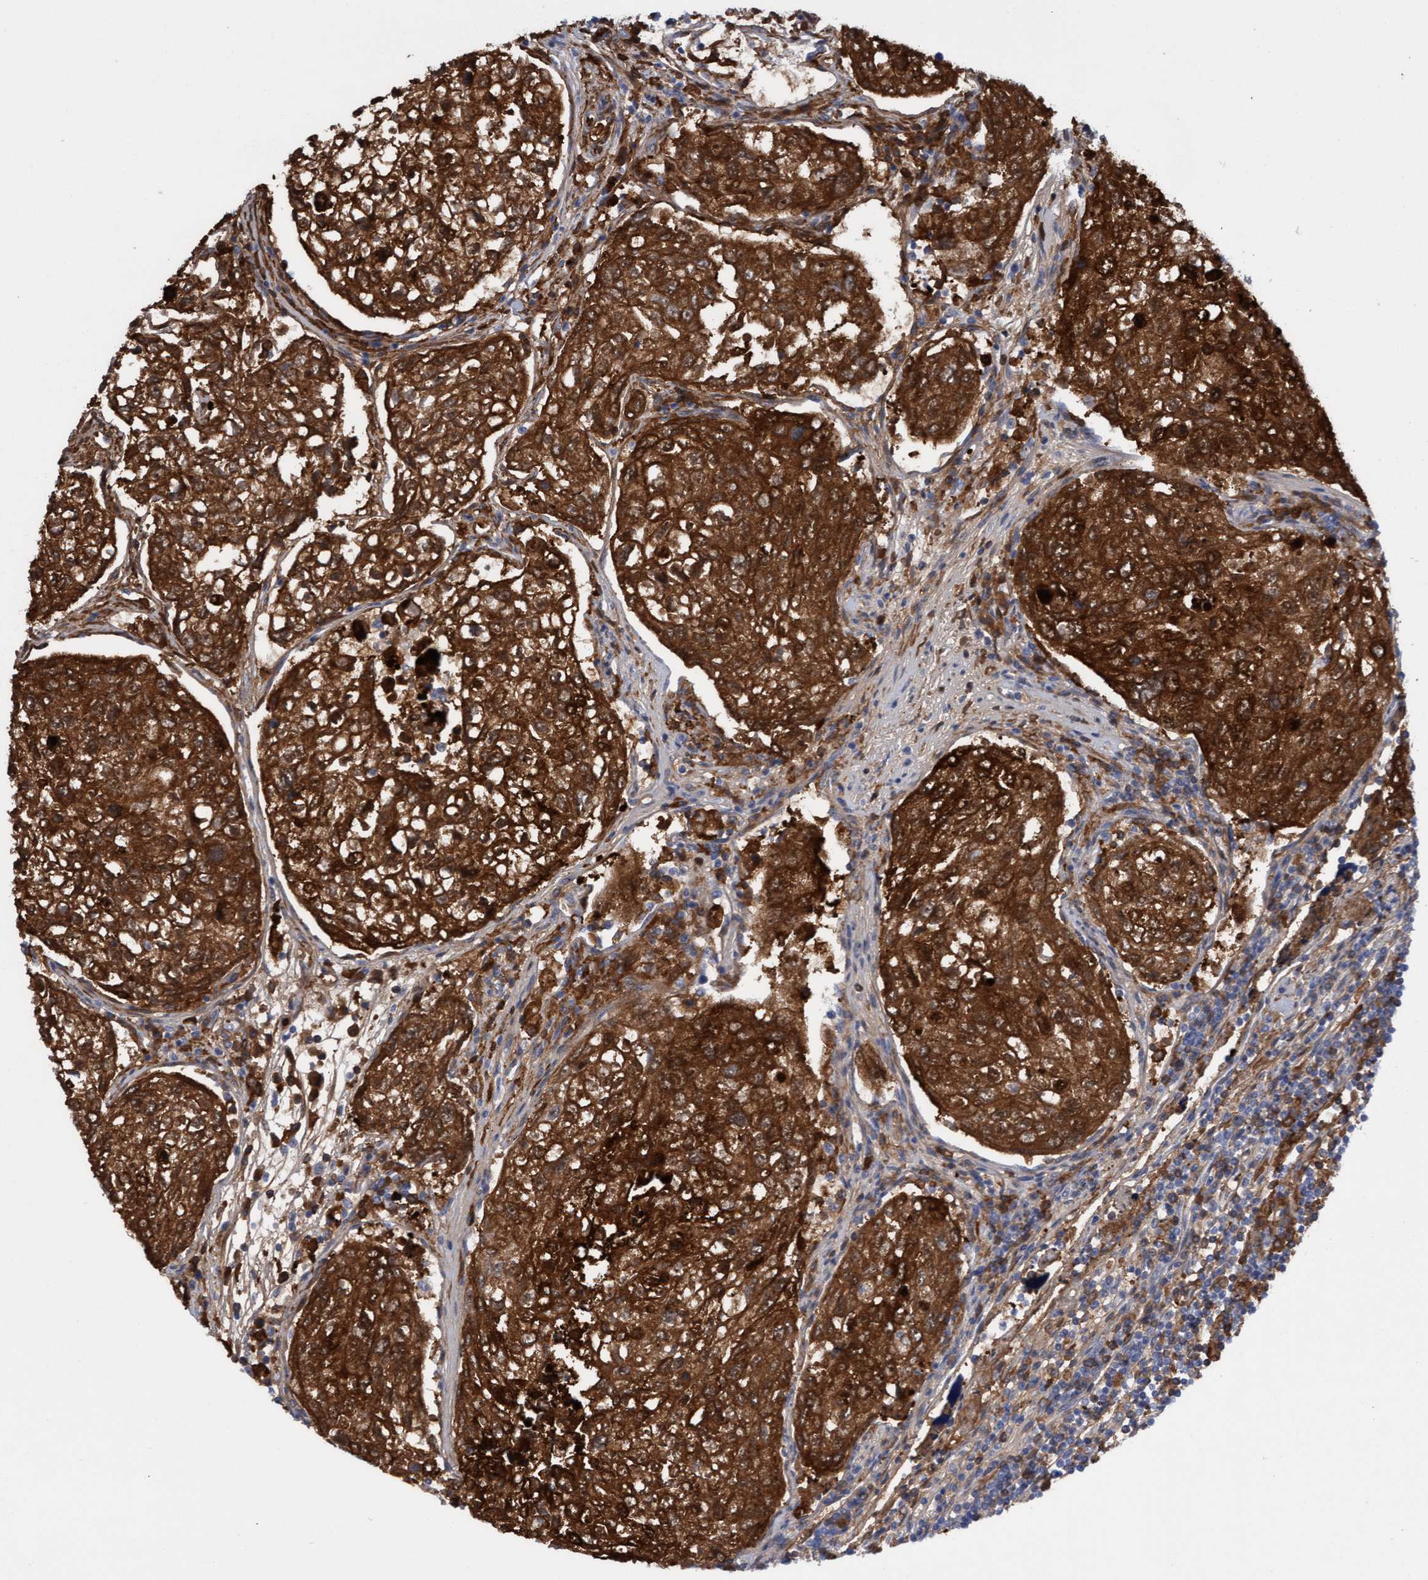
{"staining": {"intensity": "strong", "quantity": ">75%", "location": "cytoplasmic/membranous,nuclear"}, "tissue": "urothelial cancer", "cell_type": "Tumor cells", "image_type": "cancer", "snomed": [{"axis": "morphology", "description": "Urothelial carcinoma, High grade"}, {"axis": "topography", "description": "Lymph node"}, {"axis": "topography", "description": "Urinary bladder"}], "caption": "The photomicrograph demonstrates immunohistochemical staining of high-grade urothelial carcinoma. There is strong cytoplasmic/membranous and nuclear staining is appreciated in about >75% of tumor cells. The protein is stained brown, and the nuclei are stained in blue (DAB IHC with brightfield microscopy, high magnification).", "gene": "PINX1", "patient": {"sex": "male", "age": 51}}